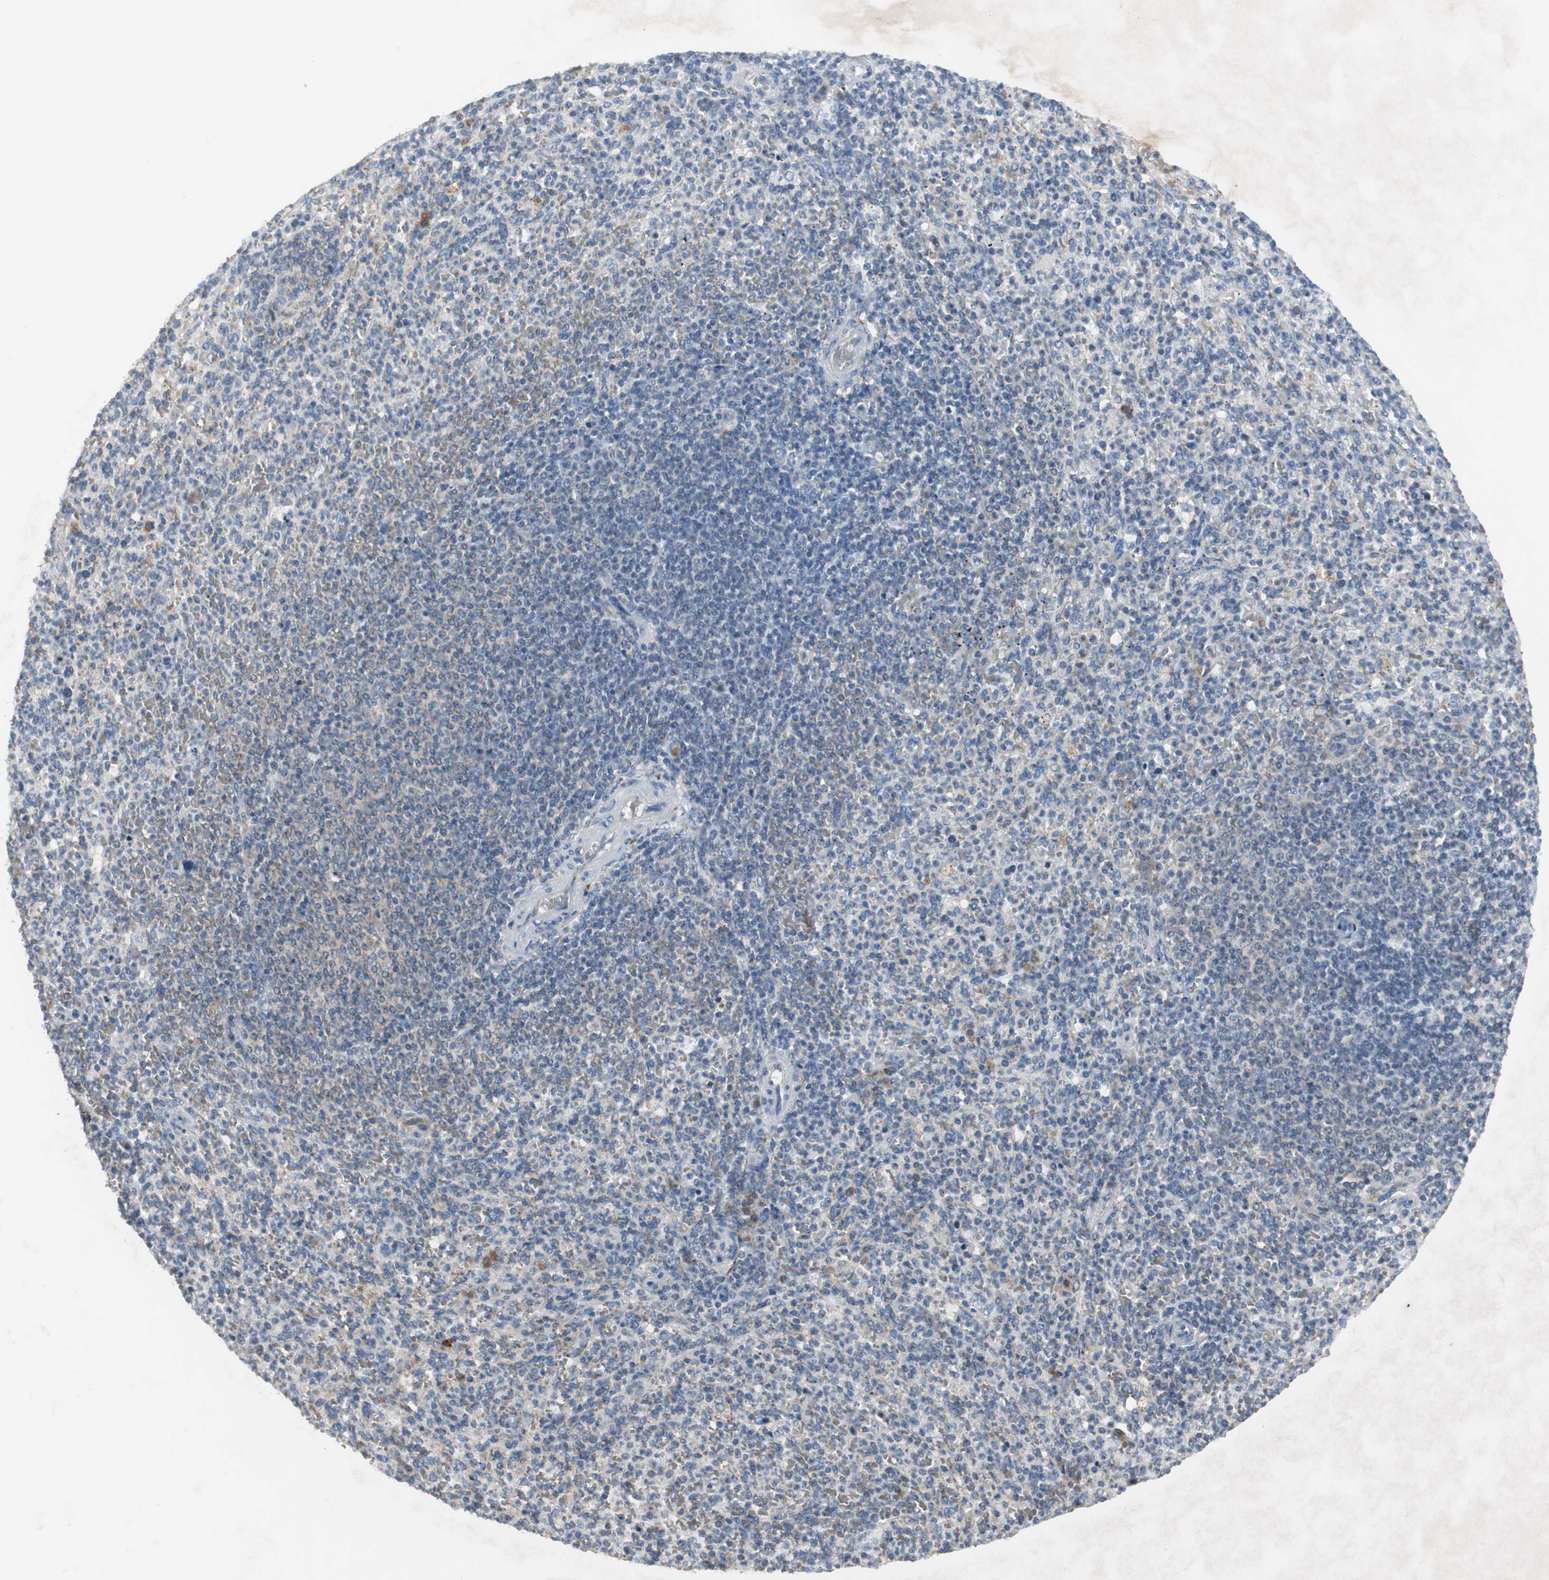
{"staining": {"intensity": "negative", "quantity": "none", "location": "none"}, "tissue": "spleen", "cell_type": "Cells in red pulp", "image_type": "normal", "snomed": [{"axis": "morphology", "description": "Normal tissue, NOS"}, {"axis": "topography", "description": "Spleen"}], "caption": "Immunohistochemistry (IHC) of unremarkable spleen reveals no staining in cells in red pulp. Brightfield microscopy of IHC stained with DAB (3,3'-diaminobenzidine) (brown) and hematoxylin (blue), captured at high magnification.", "gene": "CALB2", "patient": {"sex": "male", "age": 36}}